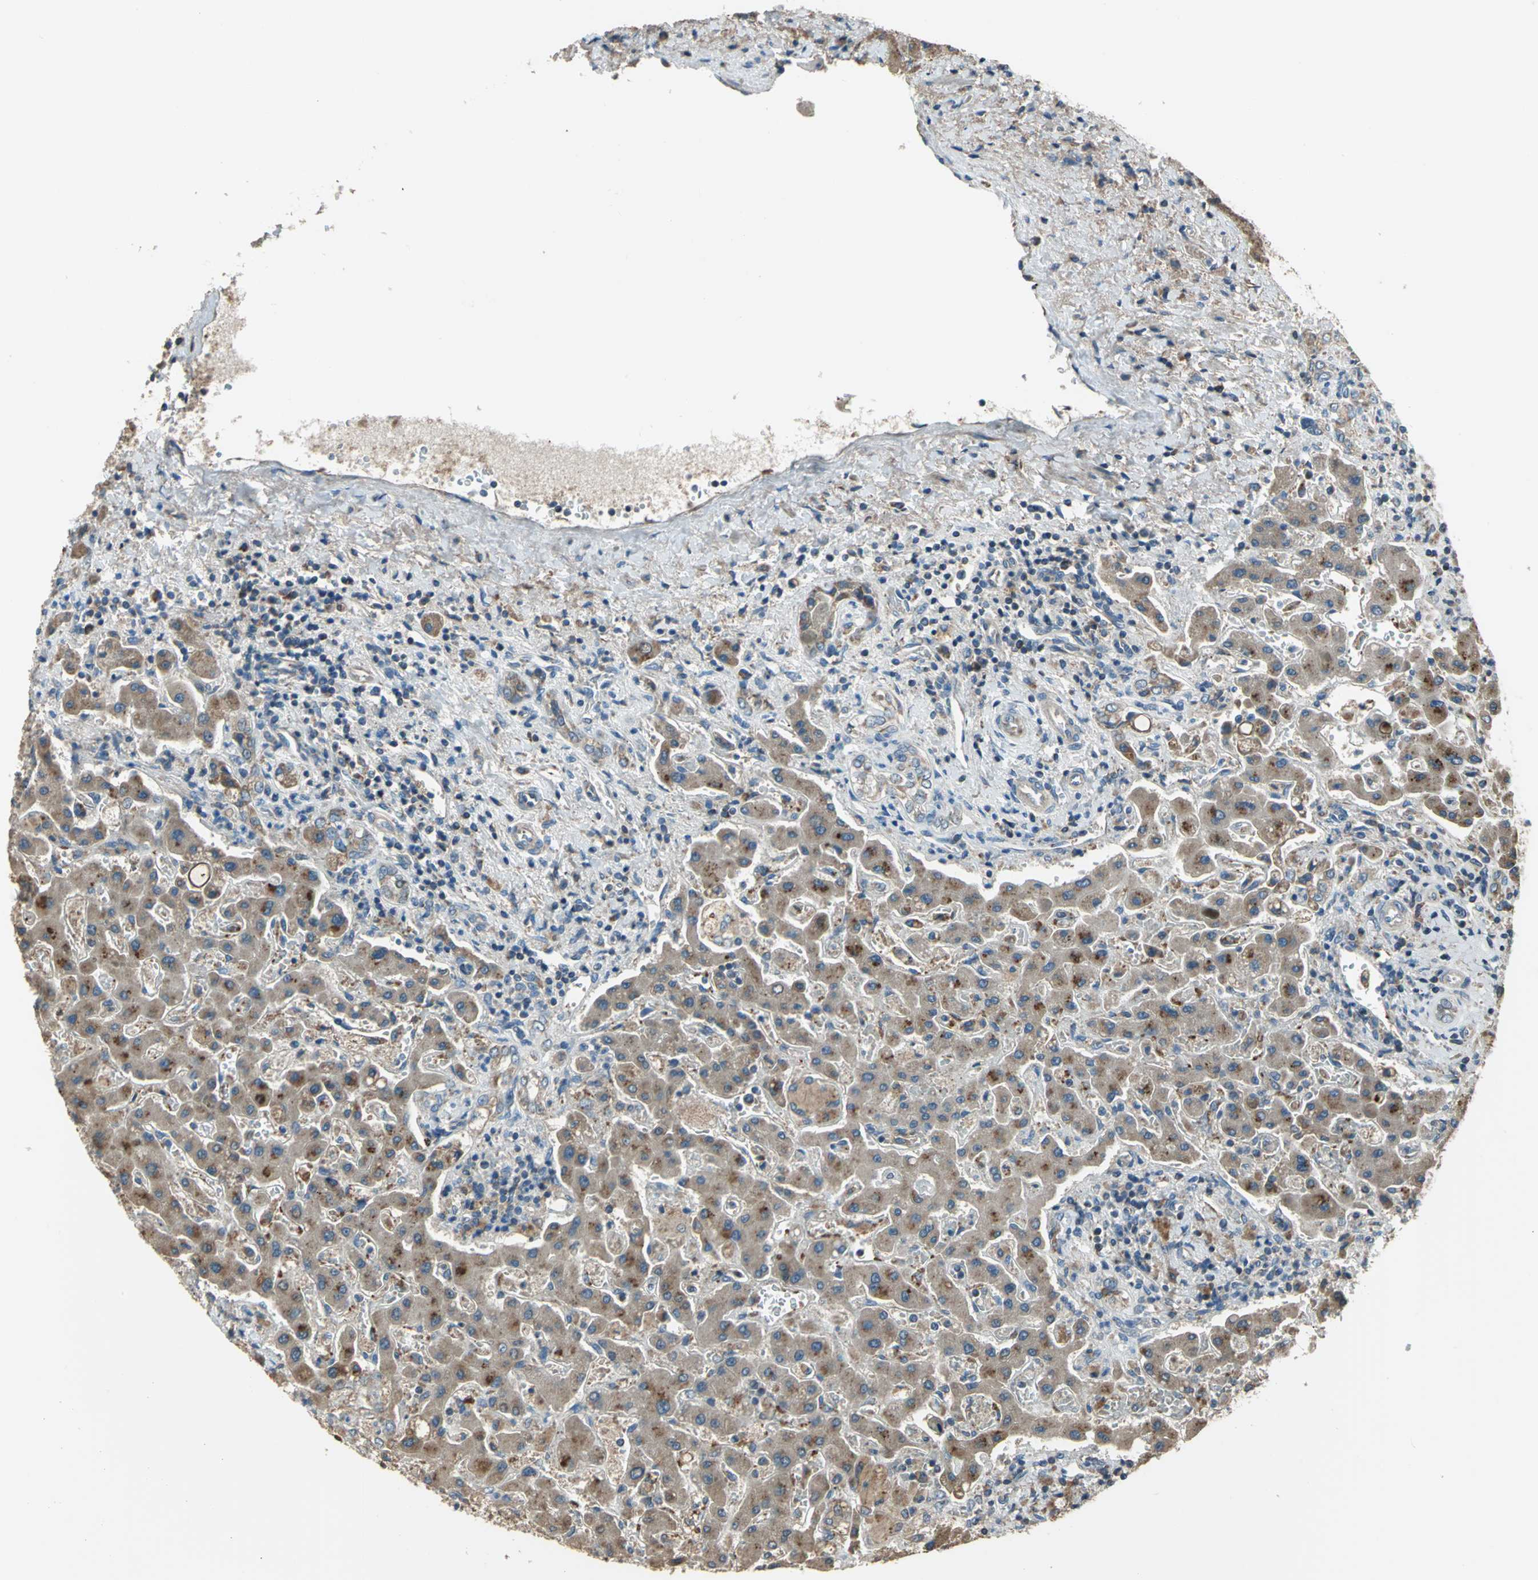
{"staining": {"intensity": "moderate", "quantity": ">75%", "location": "cytoplasmic/membranous"}, "tissue": "liver cancer", "cell_type": "Tumor cells", "image_type": "cancer", "snomed": [{"axis": "morphology", "description": "Cholangiocarcinoma"}, {"axis": "topography", "description": "Liver"}], "caption": "Brown immunohistochemical staining in human cholangiocarcinoma (liver) shows moderate cytoplasmic/membranous staining in about >75% of tumor cells.", "gene": "TRAK1", "patient": {"sex": "male", "age": 50}}